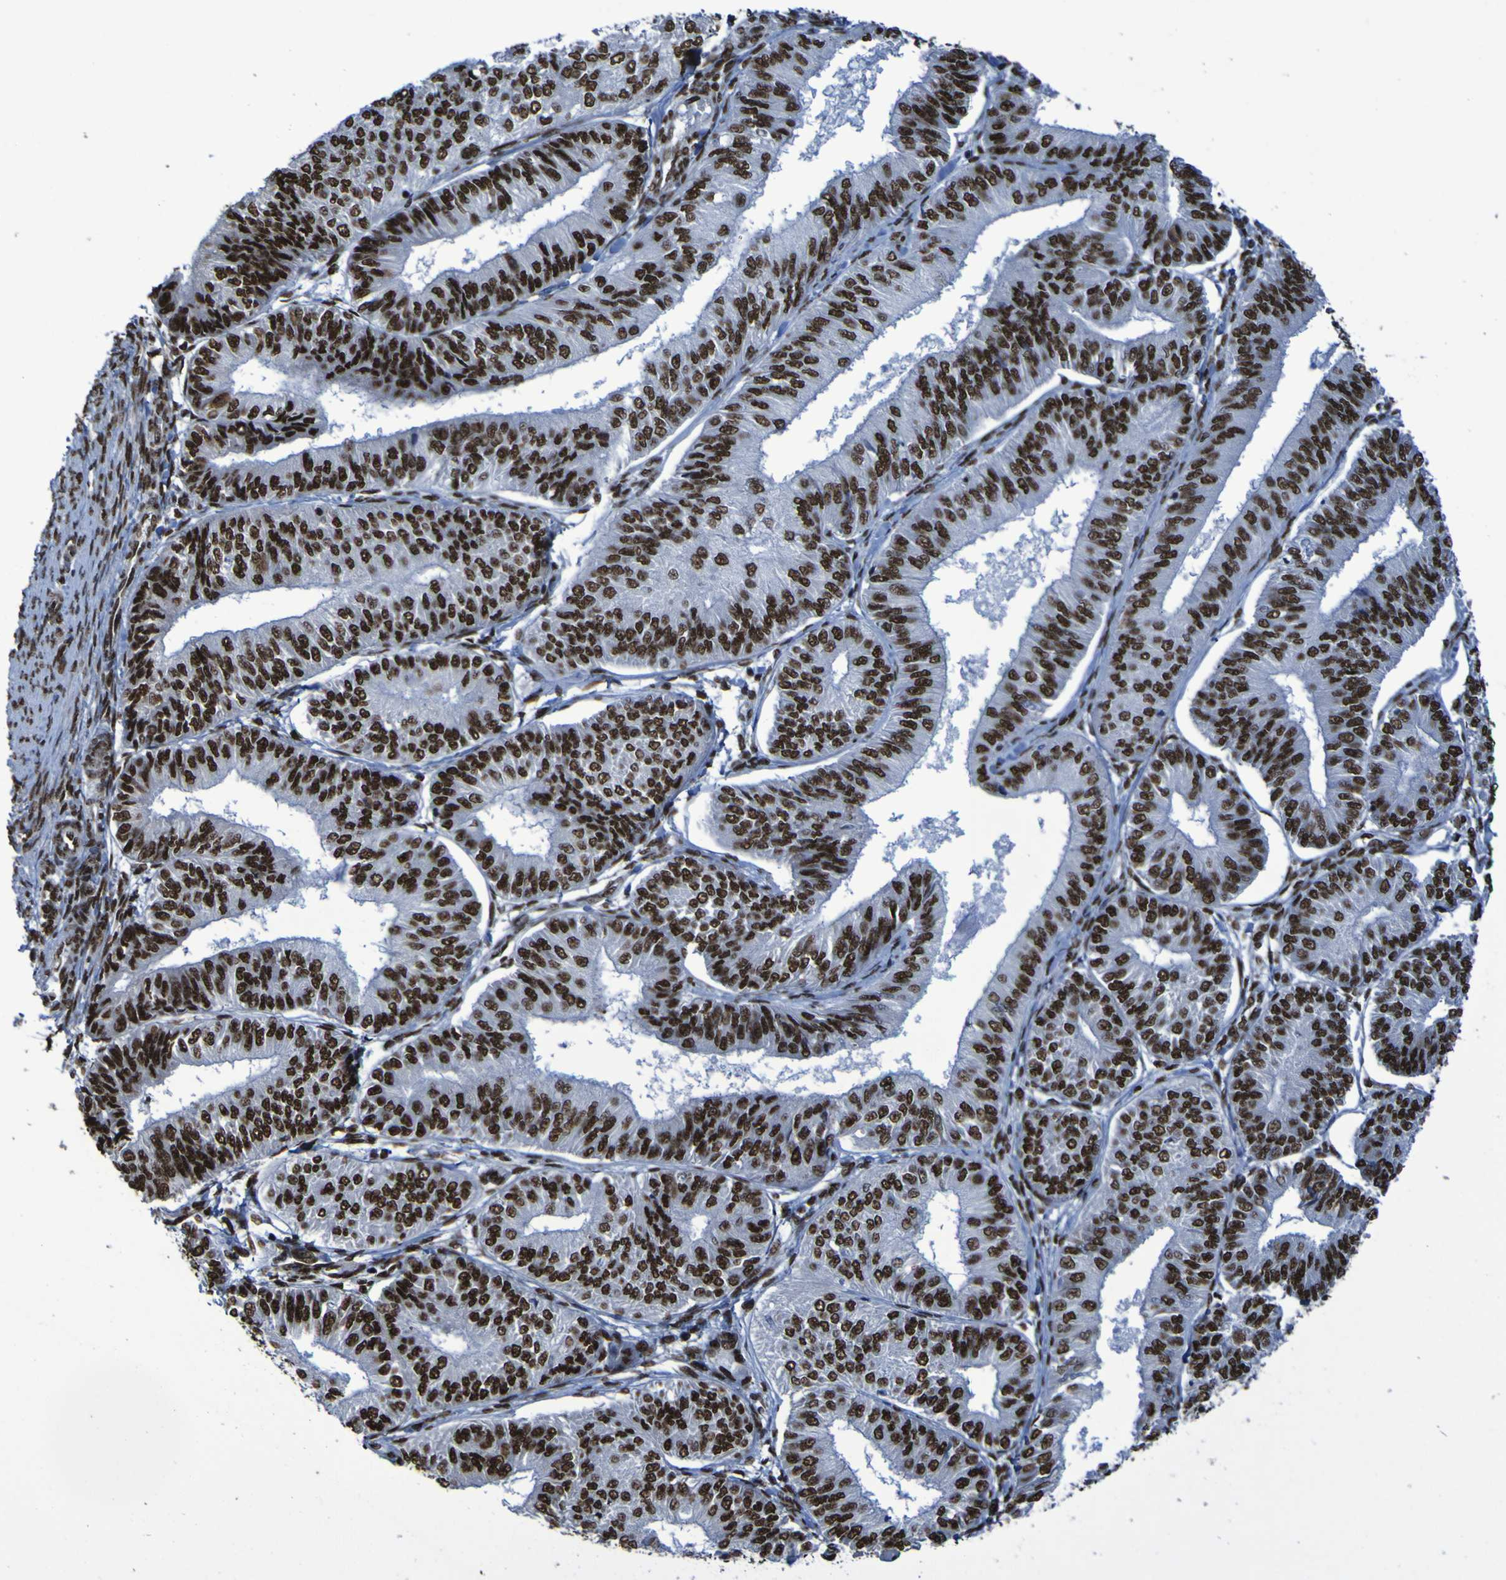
{"staining": {"intensity": "strong", "quantity": ">75%", "location": "nuclear"}, "tissue": "endometrial cancer", "cell_type": "Tumor cells", "image_type": "cancer", "snomed": [{"axis": "morphology", "description": "Adenocarcinoma, NOS"}, {"axis": "topography", "description": "Endometrium"}], "caption": "Immunohistochemical staining of endometrial cancer shows strong nuclear protein positivity in about >75% of tumor cells. Using DAB (3,3'-diaminobenzidine) (brown) and hematoxylin (blue) stains, captured at high magnification using brightfield microscopy.", "gene": "HNRNPR", "patient": {"sex": "female", "age": 58}}